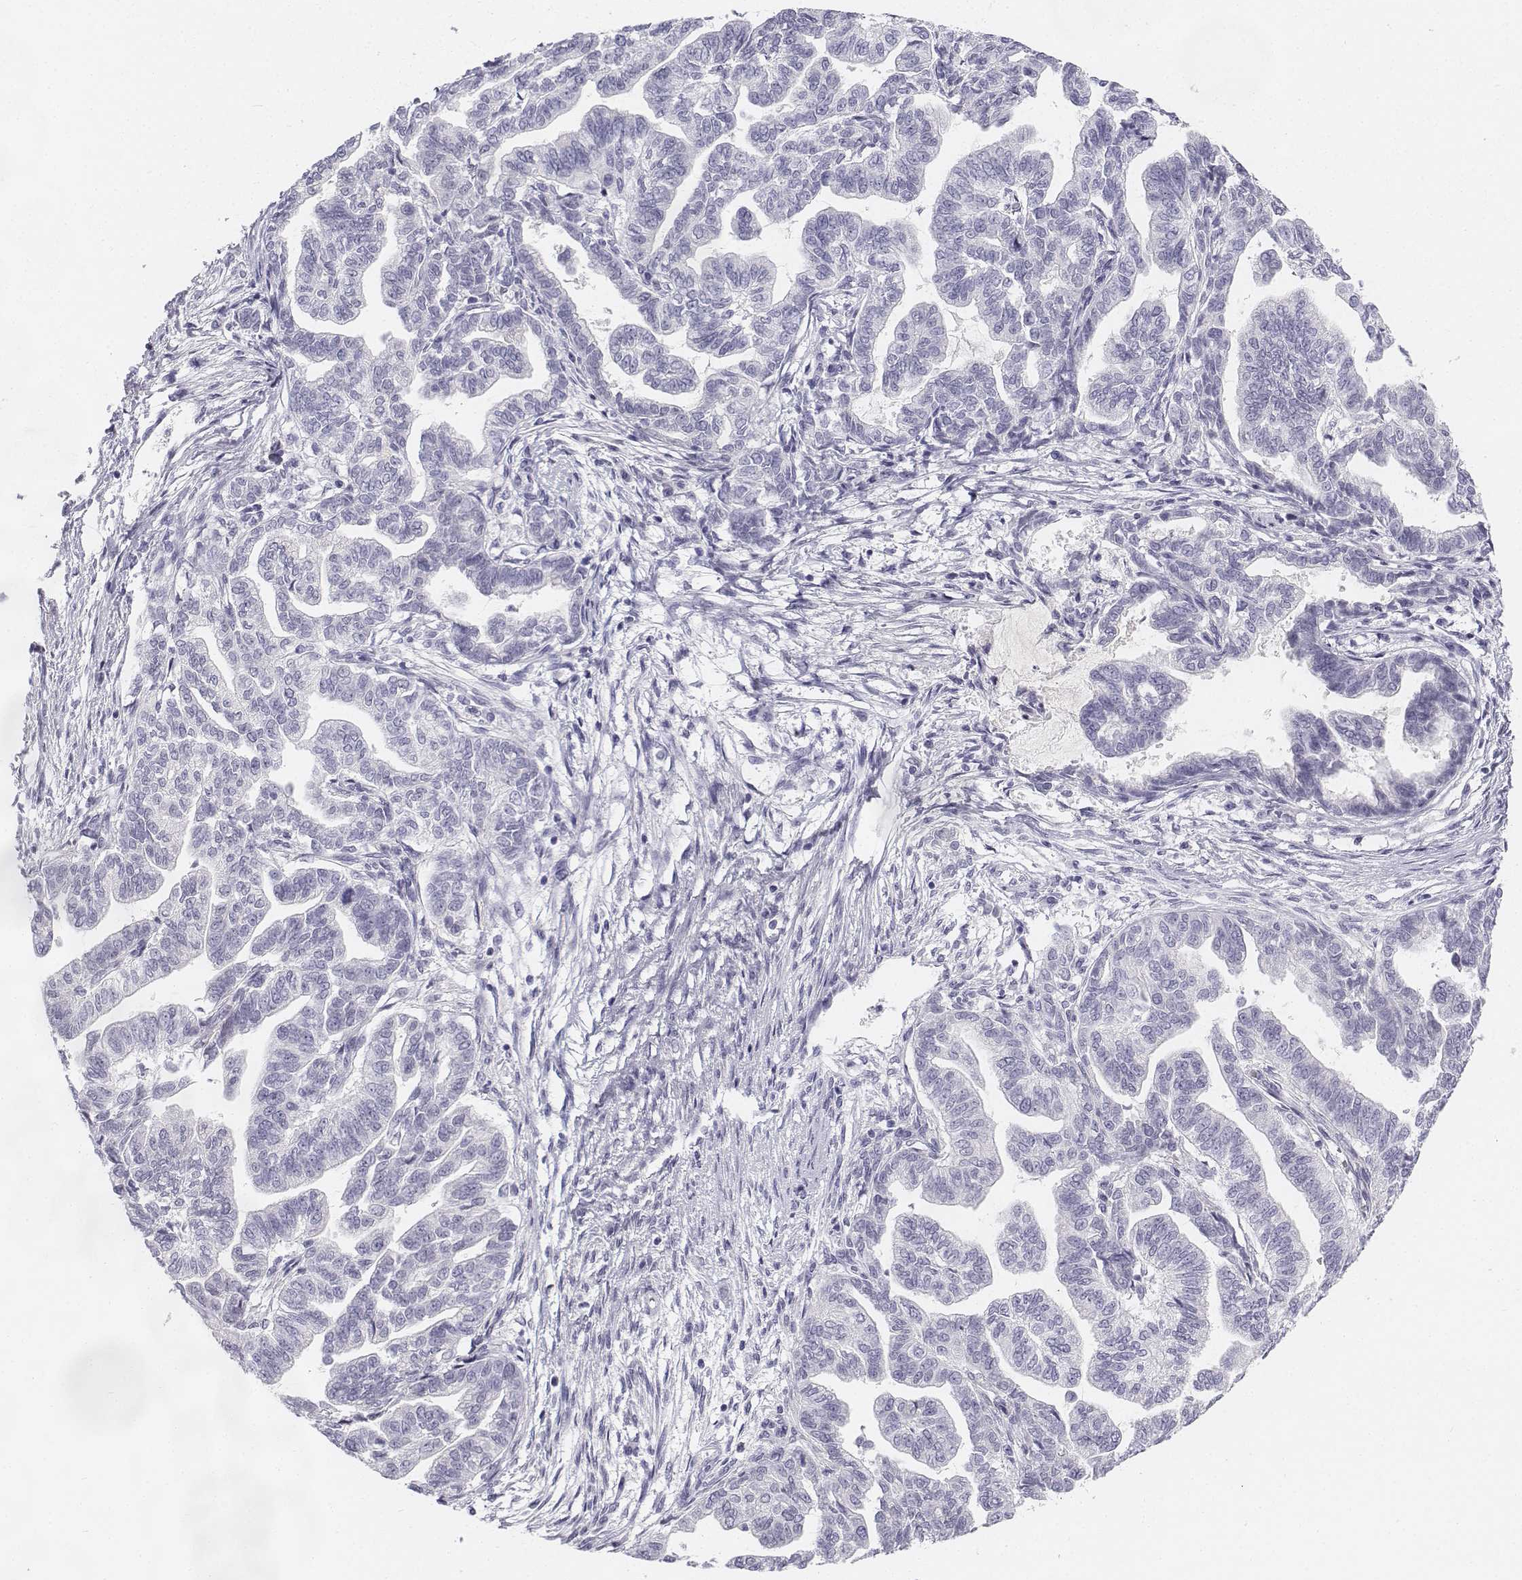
{"staining": {"intensity": "negative", "quantity": "none", "location": "none"}, "tissue": "stomach cancer", "cell_type": "Tumor cells", "image_type": "cancer", "snomed": [{"axis": "morphology", "description": "Adenocarcinoma, NOS"}, {"axis": "topography", "description": "Stomach"}], "caption": "DAB (3,3'-diaminobenzidine) immunohistochemical staining of stomach cancer (adenocarcinoma) shows no significant staining in tumor cells.", "gene": "TH", "patient": {"sex": "male", "age": 83}}